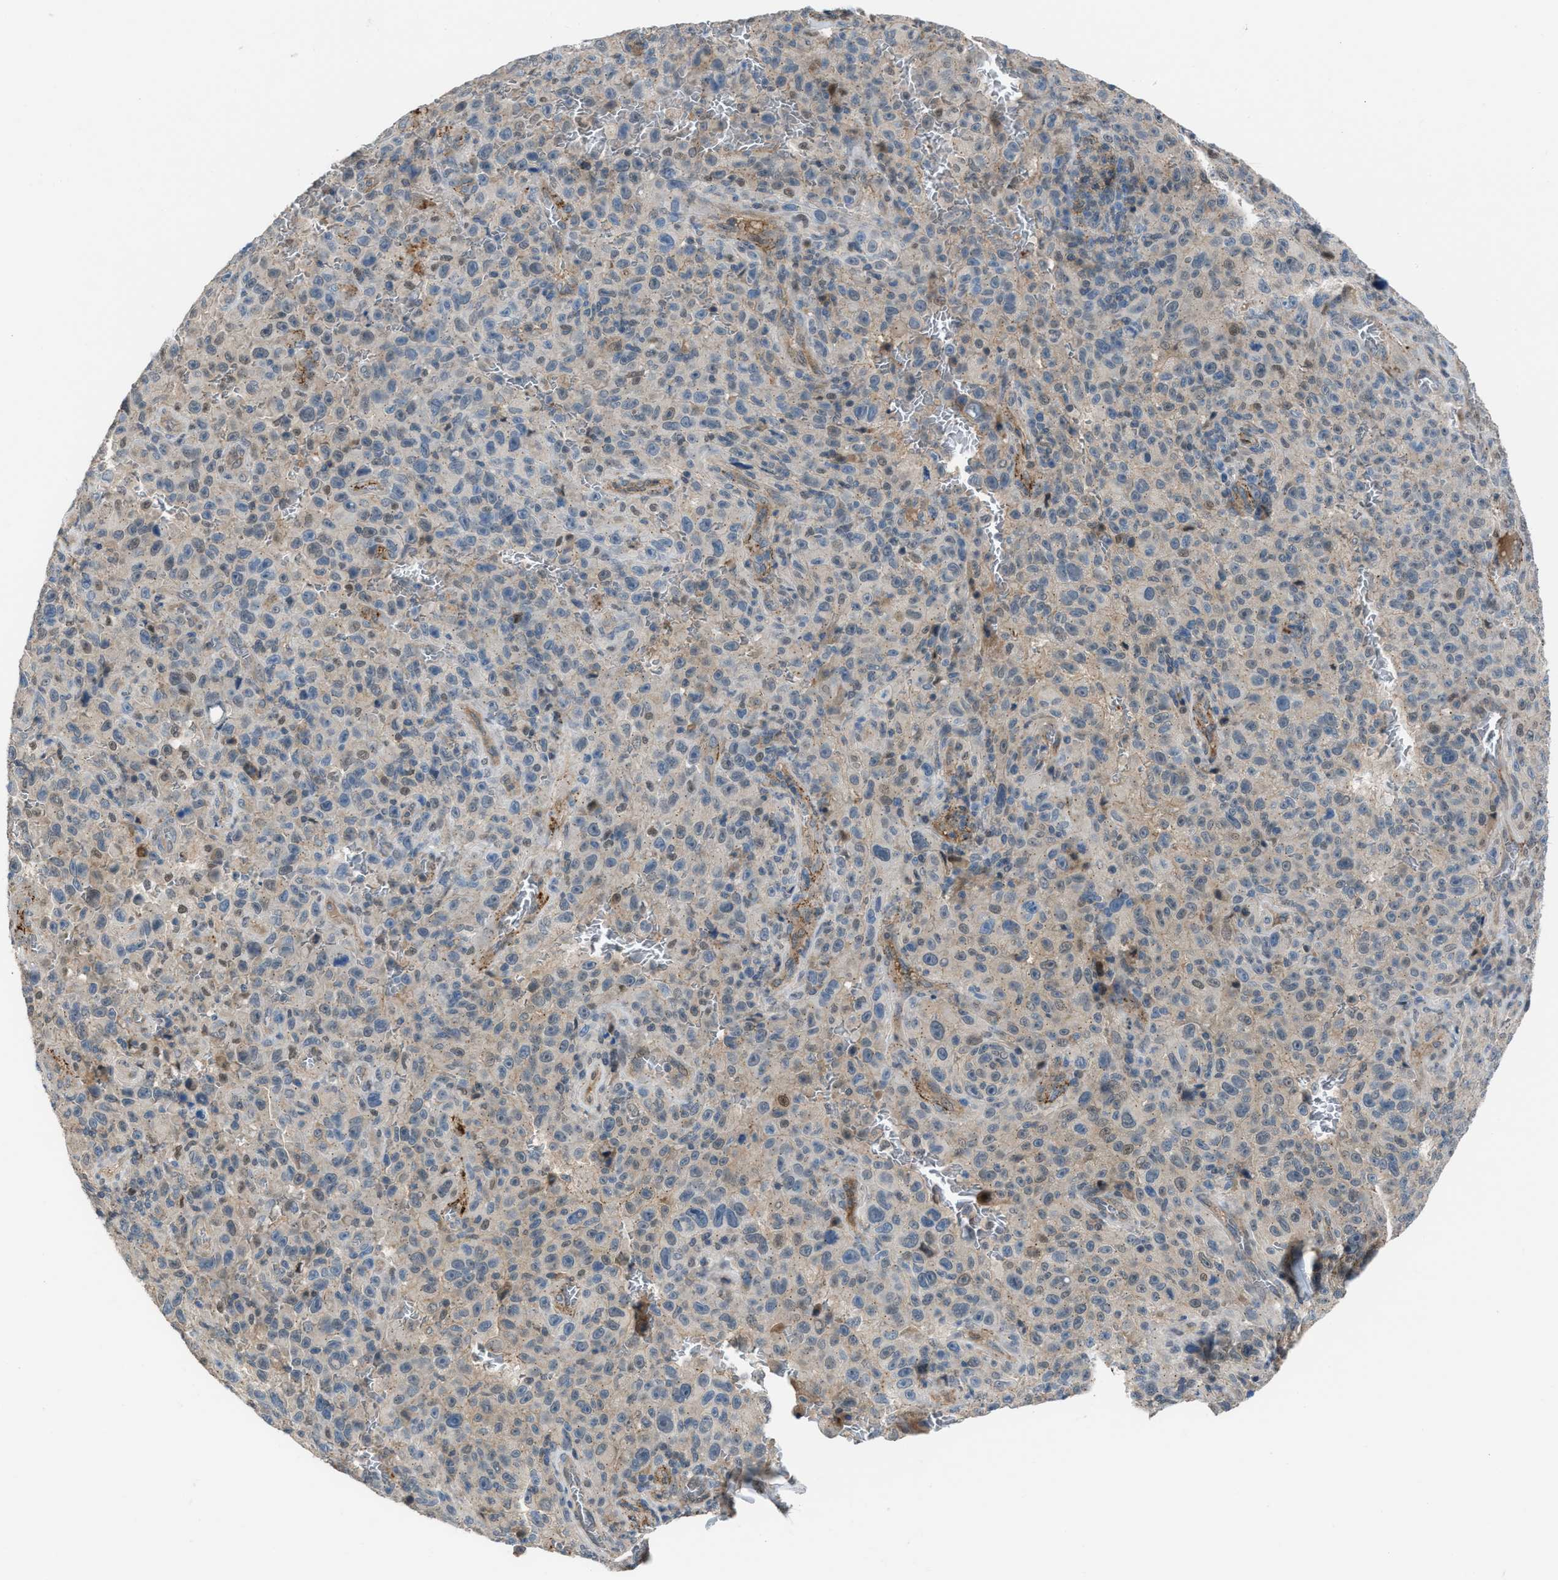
{"staining": {"intensity": "weak", "quantity": "<25%", "location": "nuclear"}, "tissue": "melanoma", "cell_type": "Tumor cells", "image_type": "cancer", "snomed": [{"axis": "morphology", "description": "Malignant melanoma, NOS"}, {"axis": "topography", "description": "Skin"}], "caption": "Immunohistochemistry micrograph of neoplastic tissue: human melanoma stained with DAB (3,3'-diaminobenzidine) exhibits no significant protein staining in tumor cells.", "gene": "CRTC1", "patient": {"sex": "female", "age": 82}}